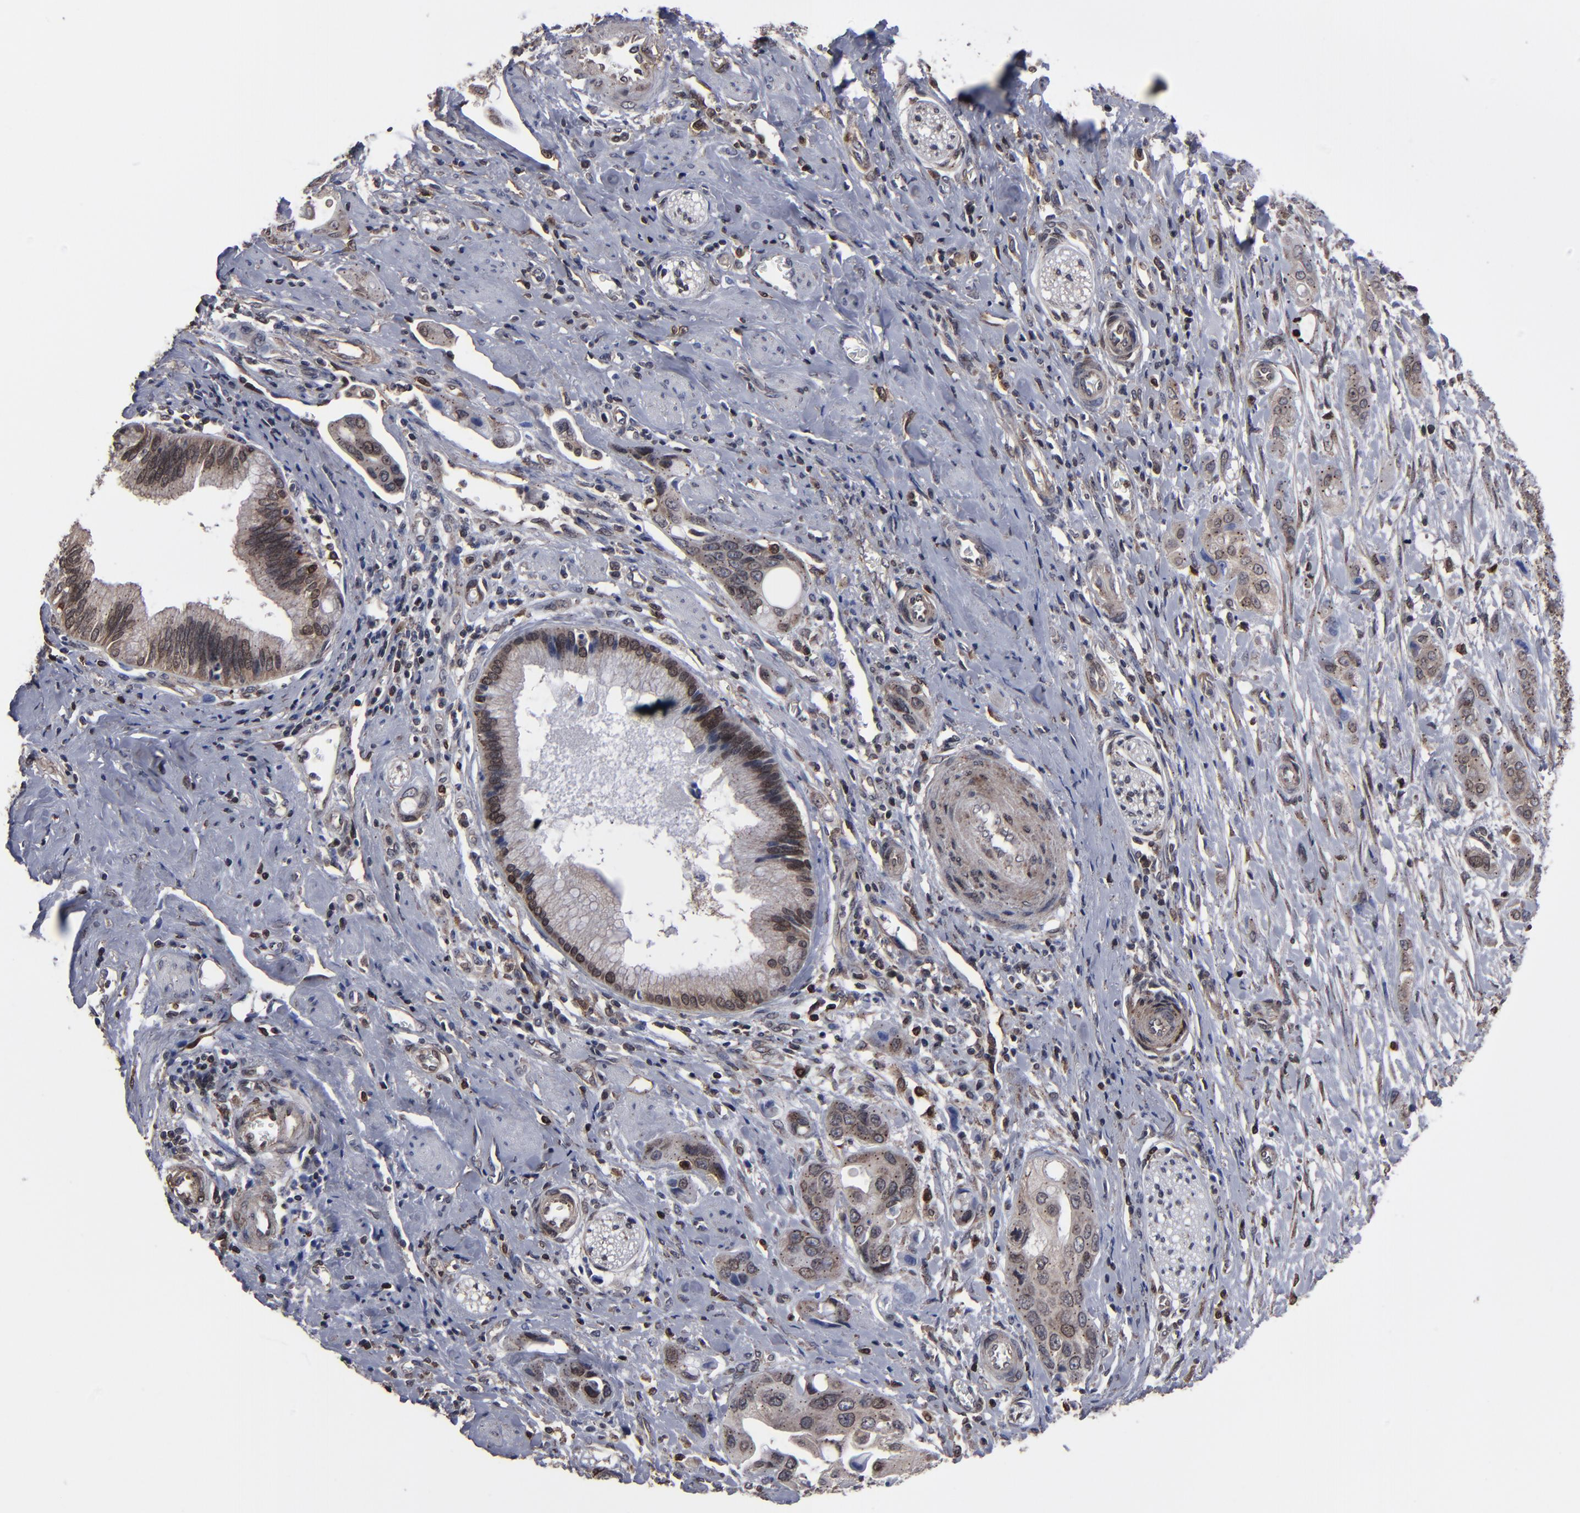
{"staining": {"intensity": "moderate", "quantity": ">75%", "location": "cytoplasmic/membranous,nuclear"}, "tissue": "pancreatic cancer", "cell_type": "Tumor cells", "image_type": "cancer", "snomed": [{"axis": "morphology", "description": "Adenocarcinoma, NOS"}, {"axis": "topography", "description": "Pancreas"}], "caption": "Immunohistochemical staining of human adenocarcinoma (pancreatic) demonstrates medium levels of moderate cytoplasmic/membranous and nuclear protein staining in approximately >75% of tumor cells.", "gene": "KIAA2026", "patient": {"sex": "female", "age": 60}}